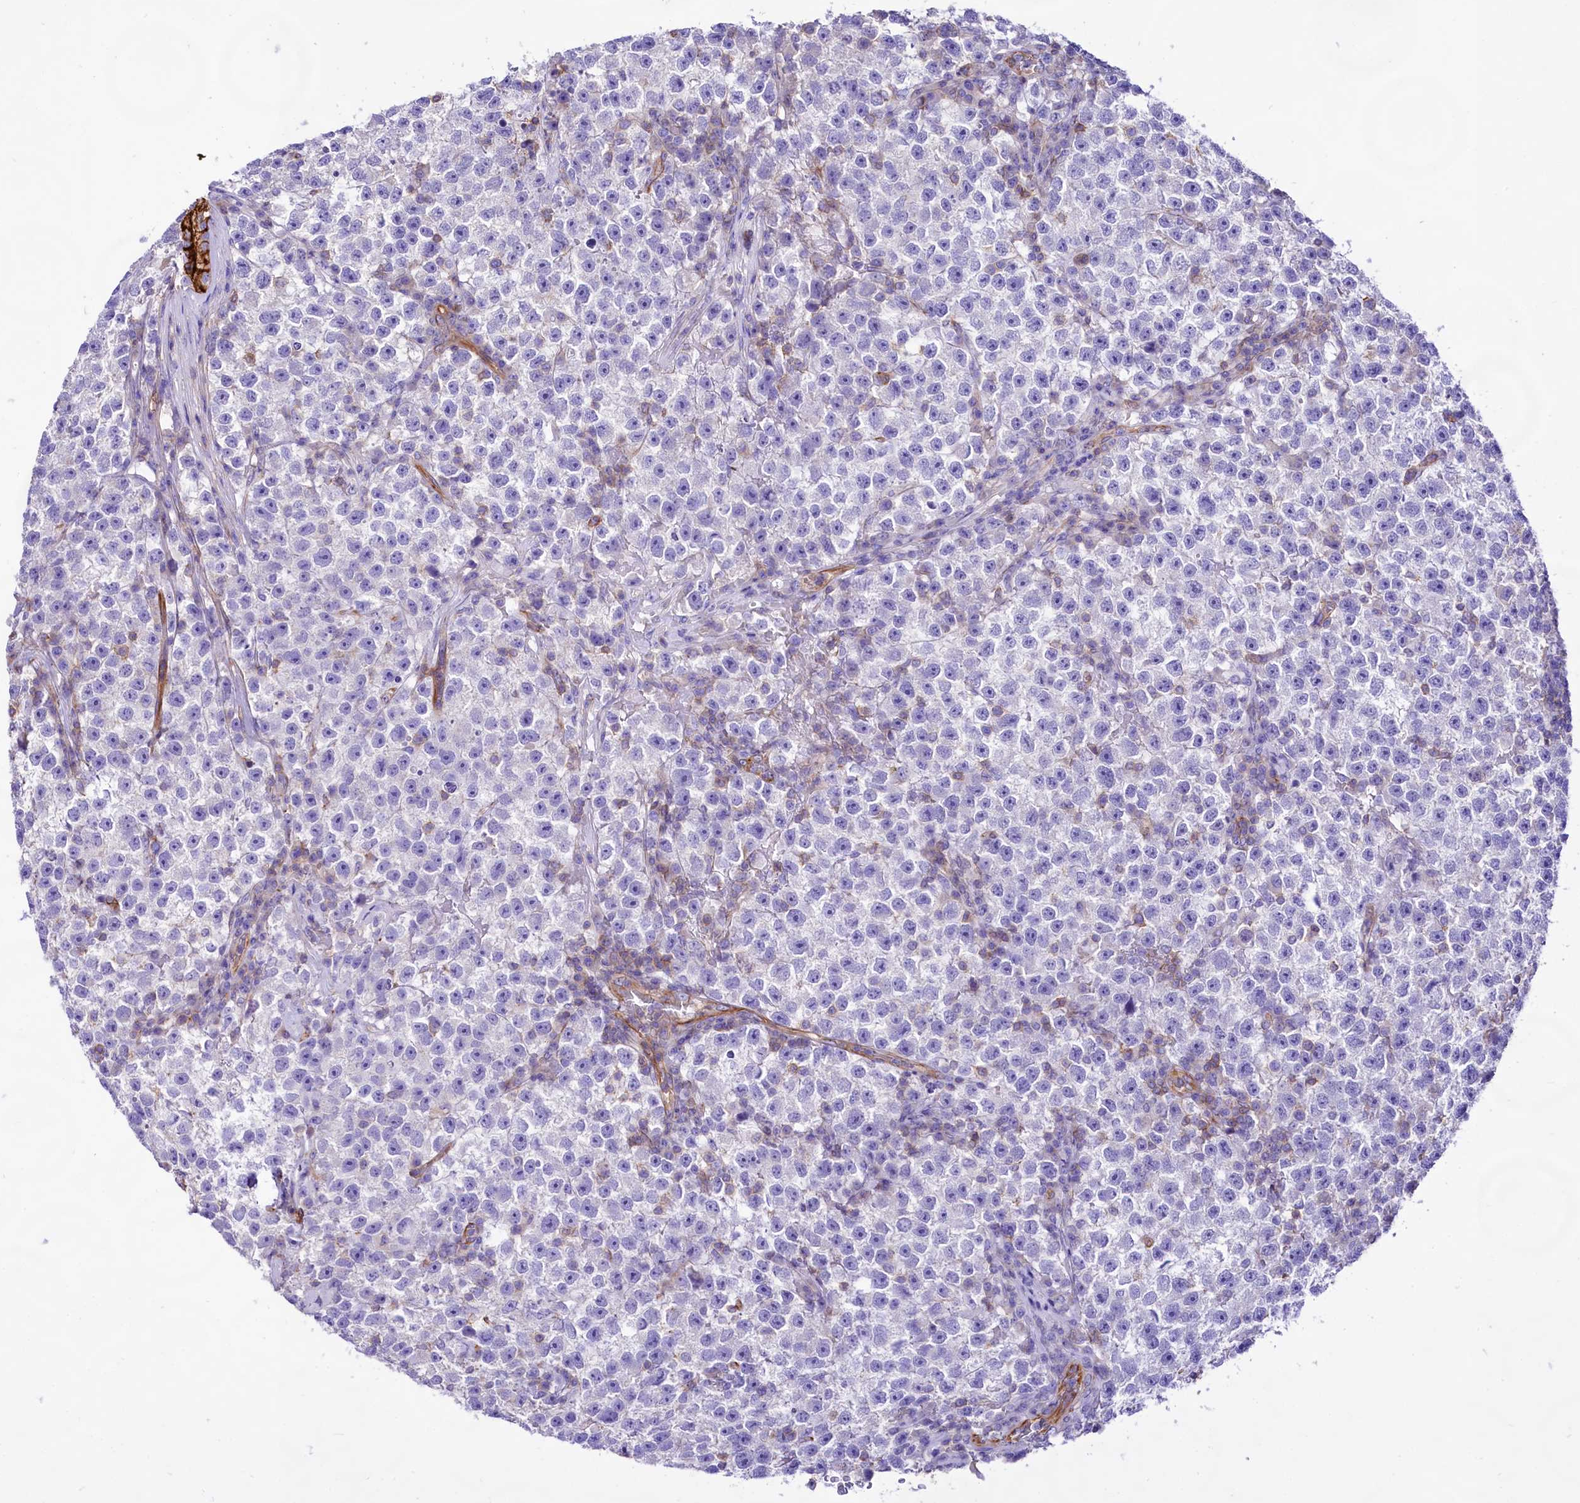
{"staining": {"intensity": "negative", "quantity": "none", "location": "none"}, "tissue": "testis cancer", "cell_type": "Tumor cells", "image_type": "cancer", "snomed": [{"axis": "morphology", "description": "Seminoma, NOS"}, {"axis": "topography", "description": "Testis"}], "caption": "The histopathology image demonstrates no significant staining in tumor cells of testis cancer. (DAB immunohistochemistry visualized using brightfield microscopy, high magnification).", "gene": "CD99", "patient": {"sex": "male", "age": 22}}